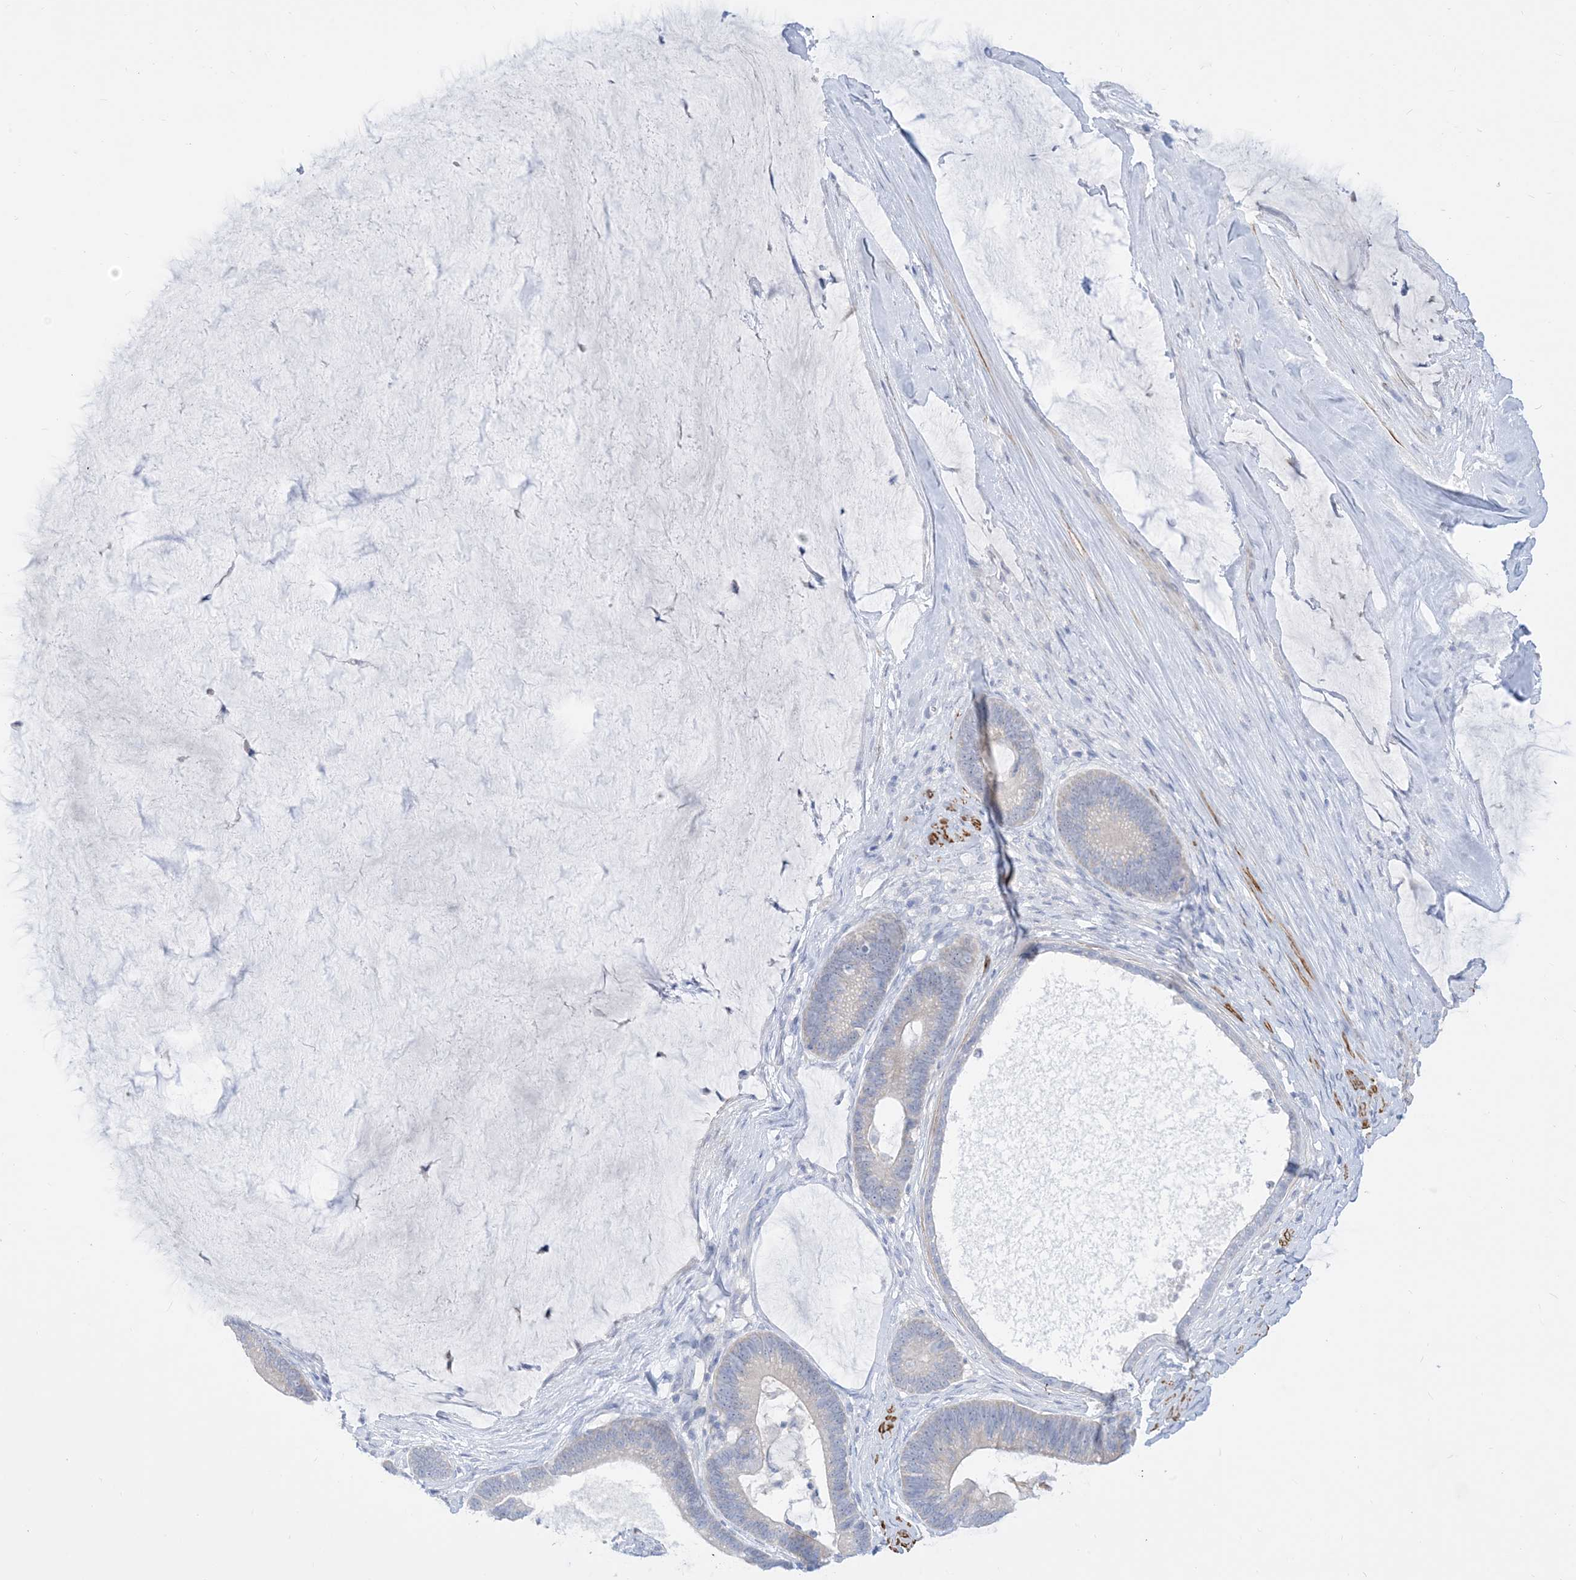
{"staining": {"intensity": "negative", "quantity": "none", "location": "none"}, "tissue": "ovarian cancer", "cell_type": "Tumor cells", "image_type": "cancer", "snomed": [{"axis": "morphology", "description": "Cystadenocarcinoma, mucinous, NOS"}, {"axis": "topography", "description": "Ovary"}], "caption": "Immunohistochemistry image of human ovarian cancer (mucinous cystadenocarcinoma) stained for a protein (brown), which reveals no staining in tumor cells.", "gene": "MARS2", "patient": {"sex": "female", "age": 61}}